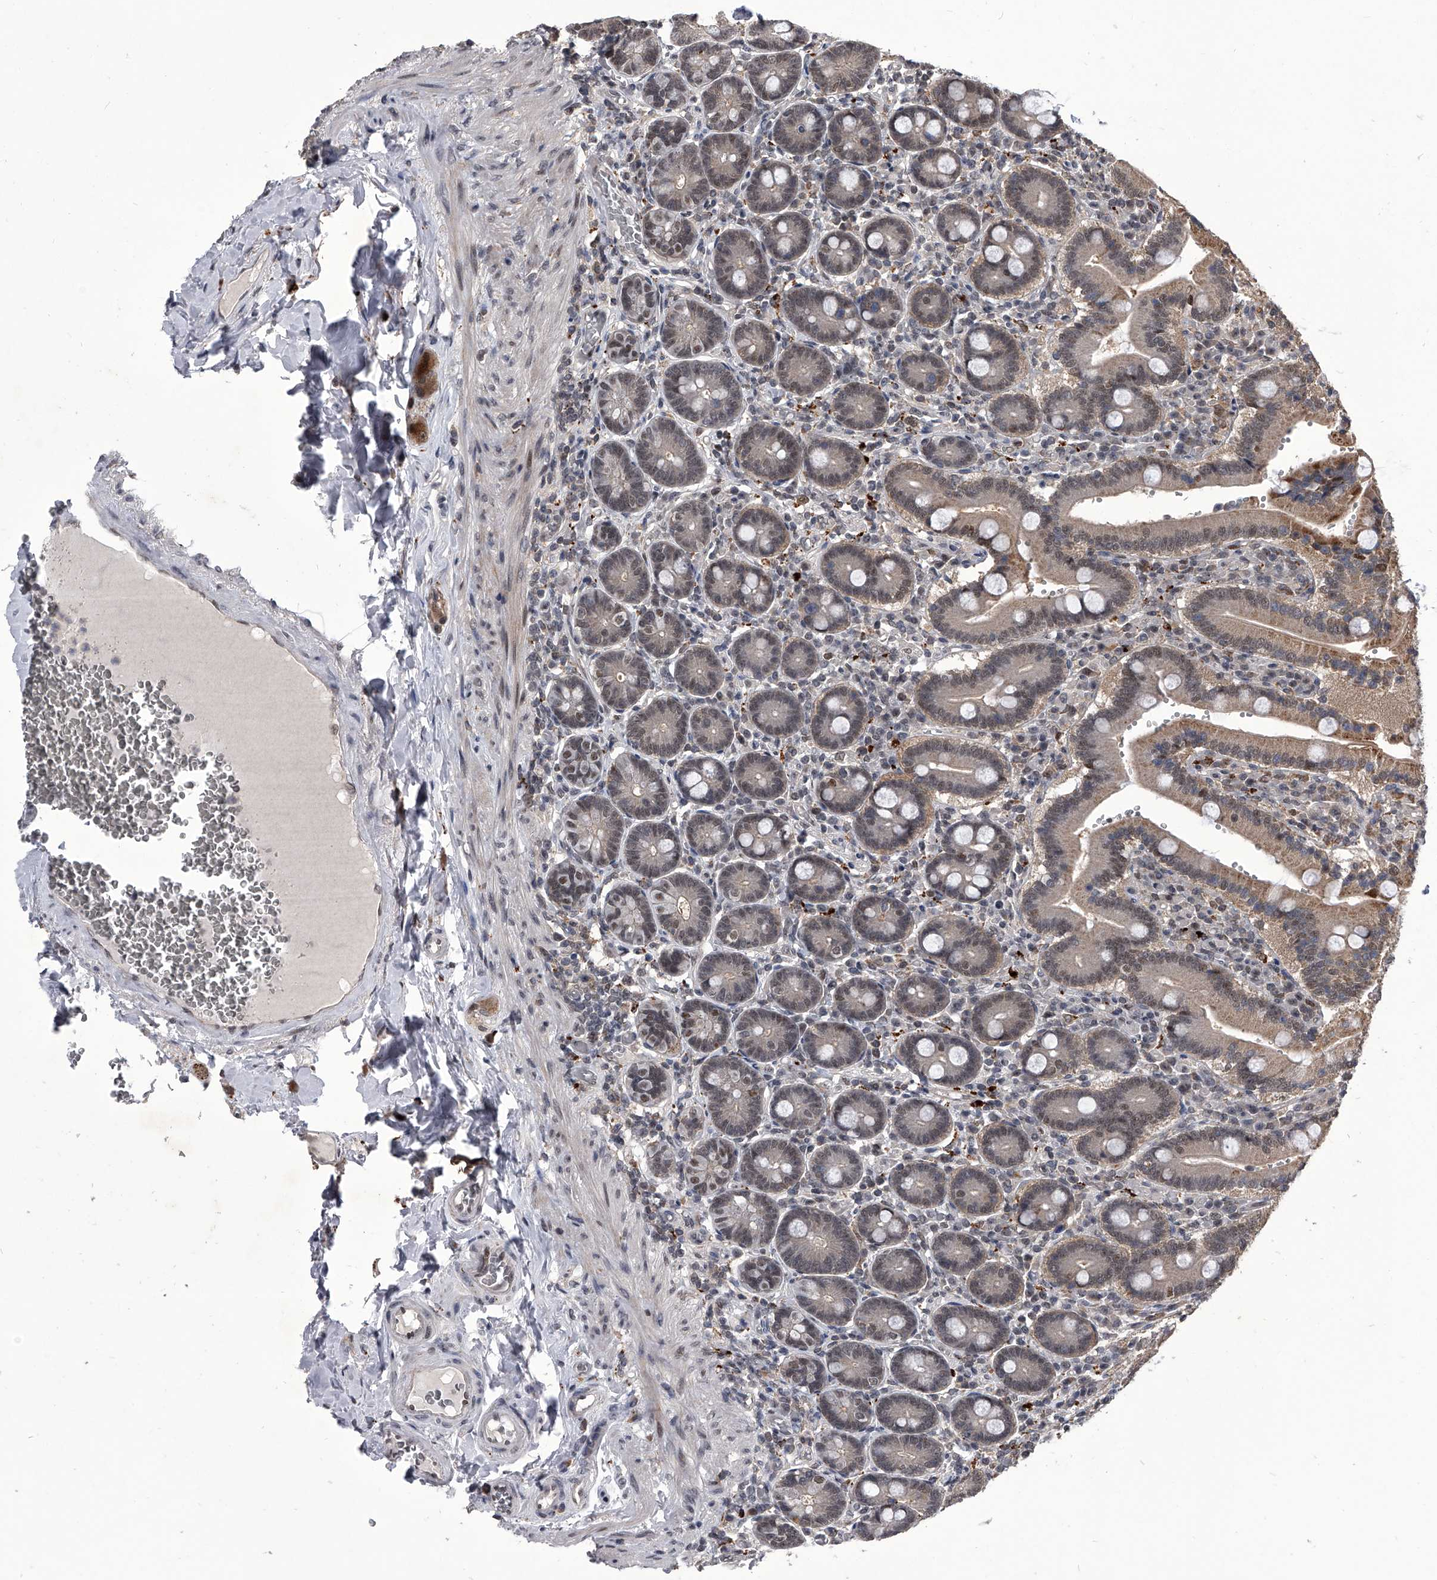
{"staining": {"intensity": "moderate", "quantity": "25%-75%", "location": "cytoplasmic/membranous,nuclear"}, "tissue": "duodenum", "cell_type": "Glandular cells", "image_type": "normal", "snomed": [{"axis": "morphology", "description": "Normal tissue, NOS"}, {"axis": "topography", "description": "Duodenum"}], "caption": "This histopathology image exhibits normal duodenum stained with IHC to label a protein in brown. The cytoplasmic/membranous,nuclear of glandular cells show moderate positivity for the protein. Nuclei are counter-stained blue.", "gene": "CMTR1", "patient": {"sex": "female", "age": 62}}